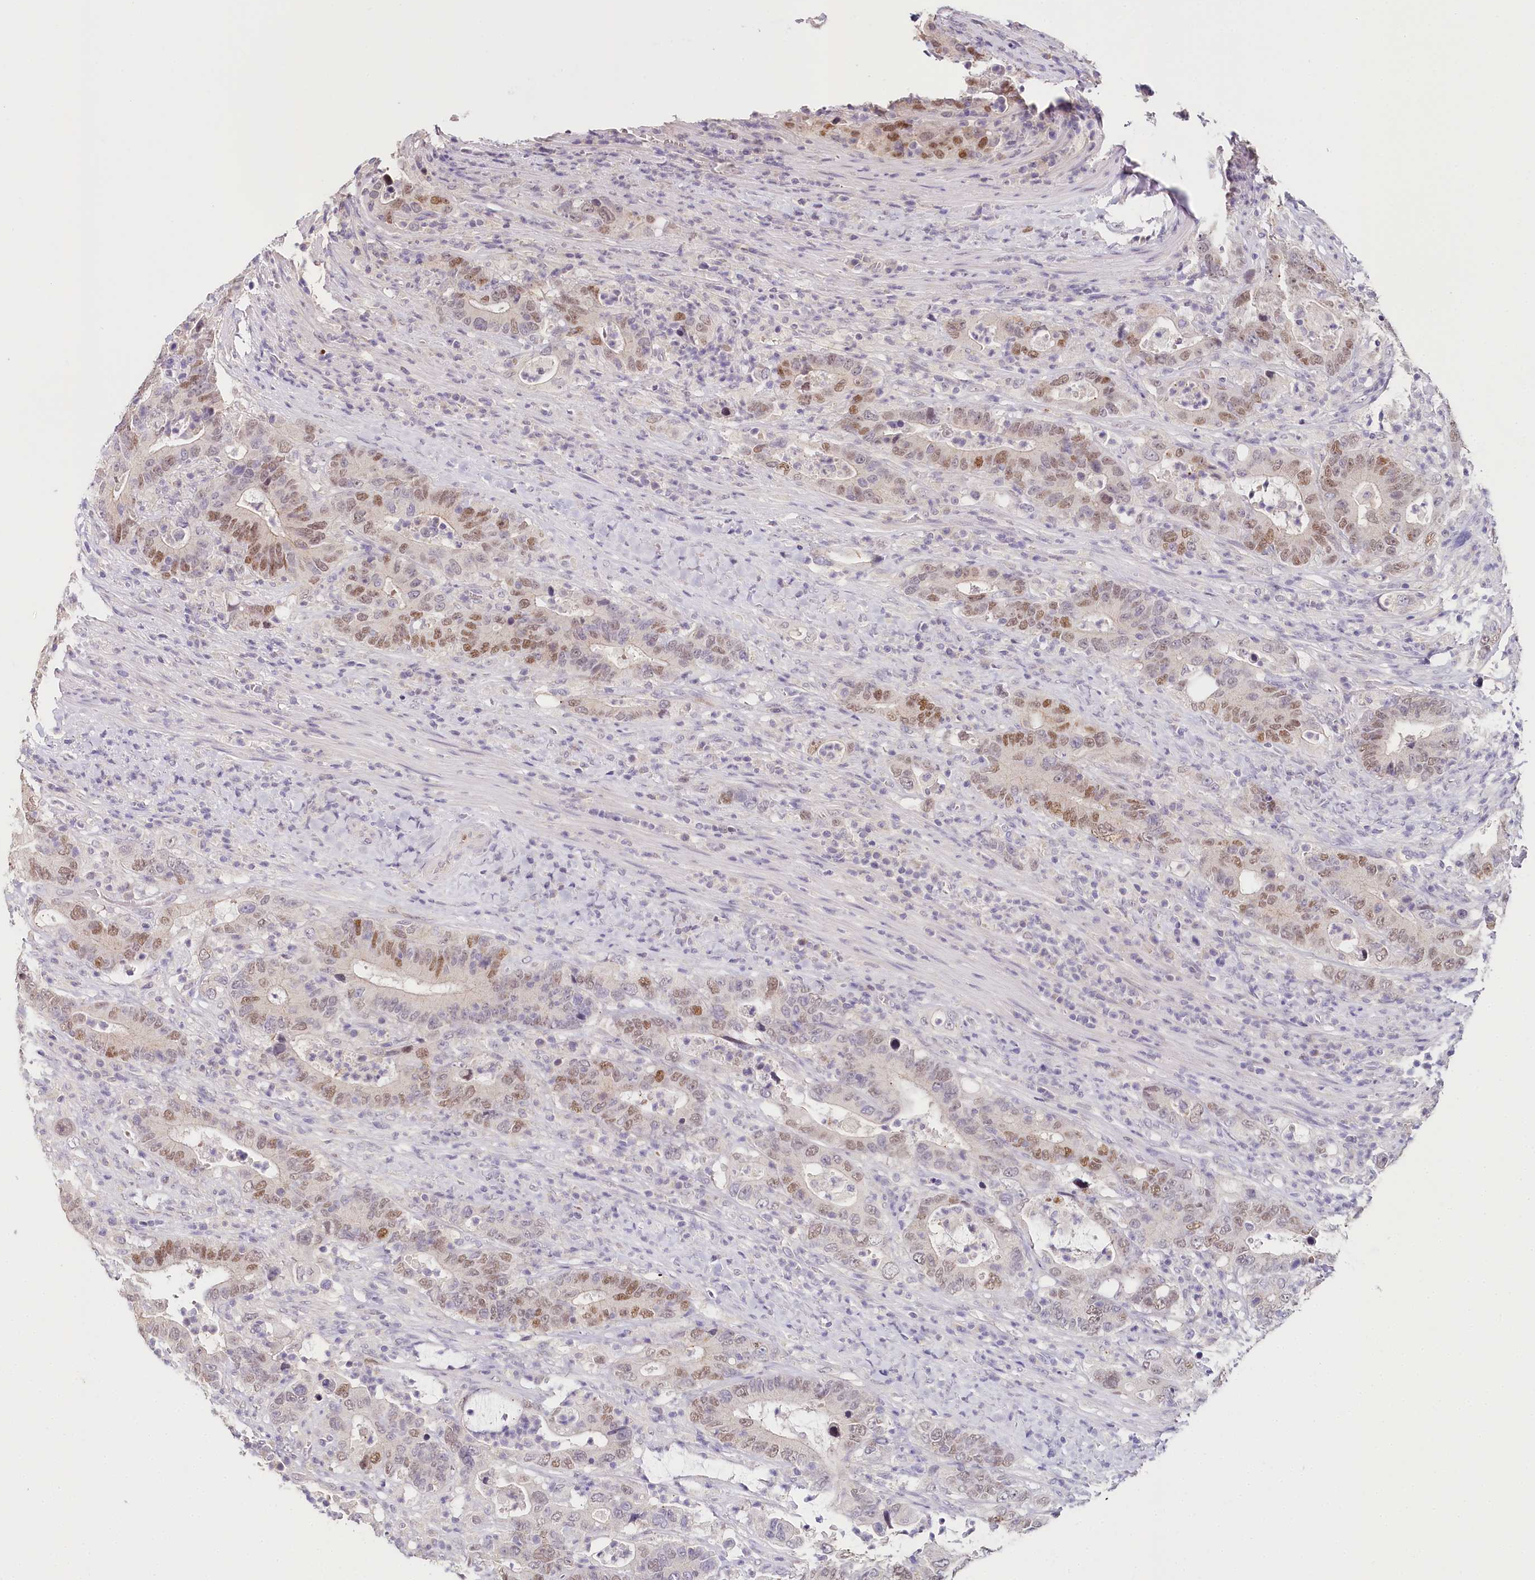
{"staining": {"intensity": "moderate", "quantity": "25%-75%", "location": "nuclear"}, "tissue": "colorectal cancer", "cell_type": "Tumor cells", "image_type": "cancer", "snomed": [{"axis": "morphology", "description": "Adenocarcinoma, NOS"}, {"axis": "topography", "description": "Colon"}], "caption": "Approximately 25%-75% of tumor cells in colorectal cancer demonstrate moderate nuclear protein positivity as visualized by brown immunohistochemical staining.", "gene": "TP53", "patient": {"sex": "female", "age": 75}}